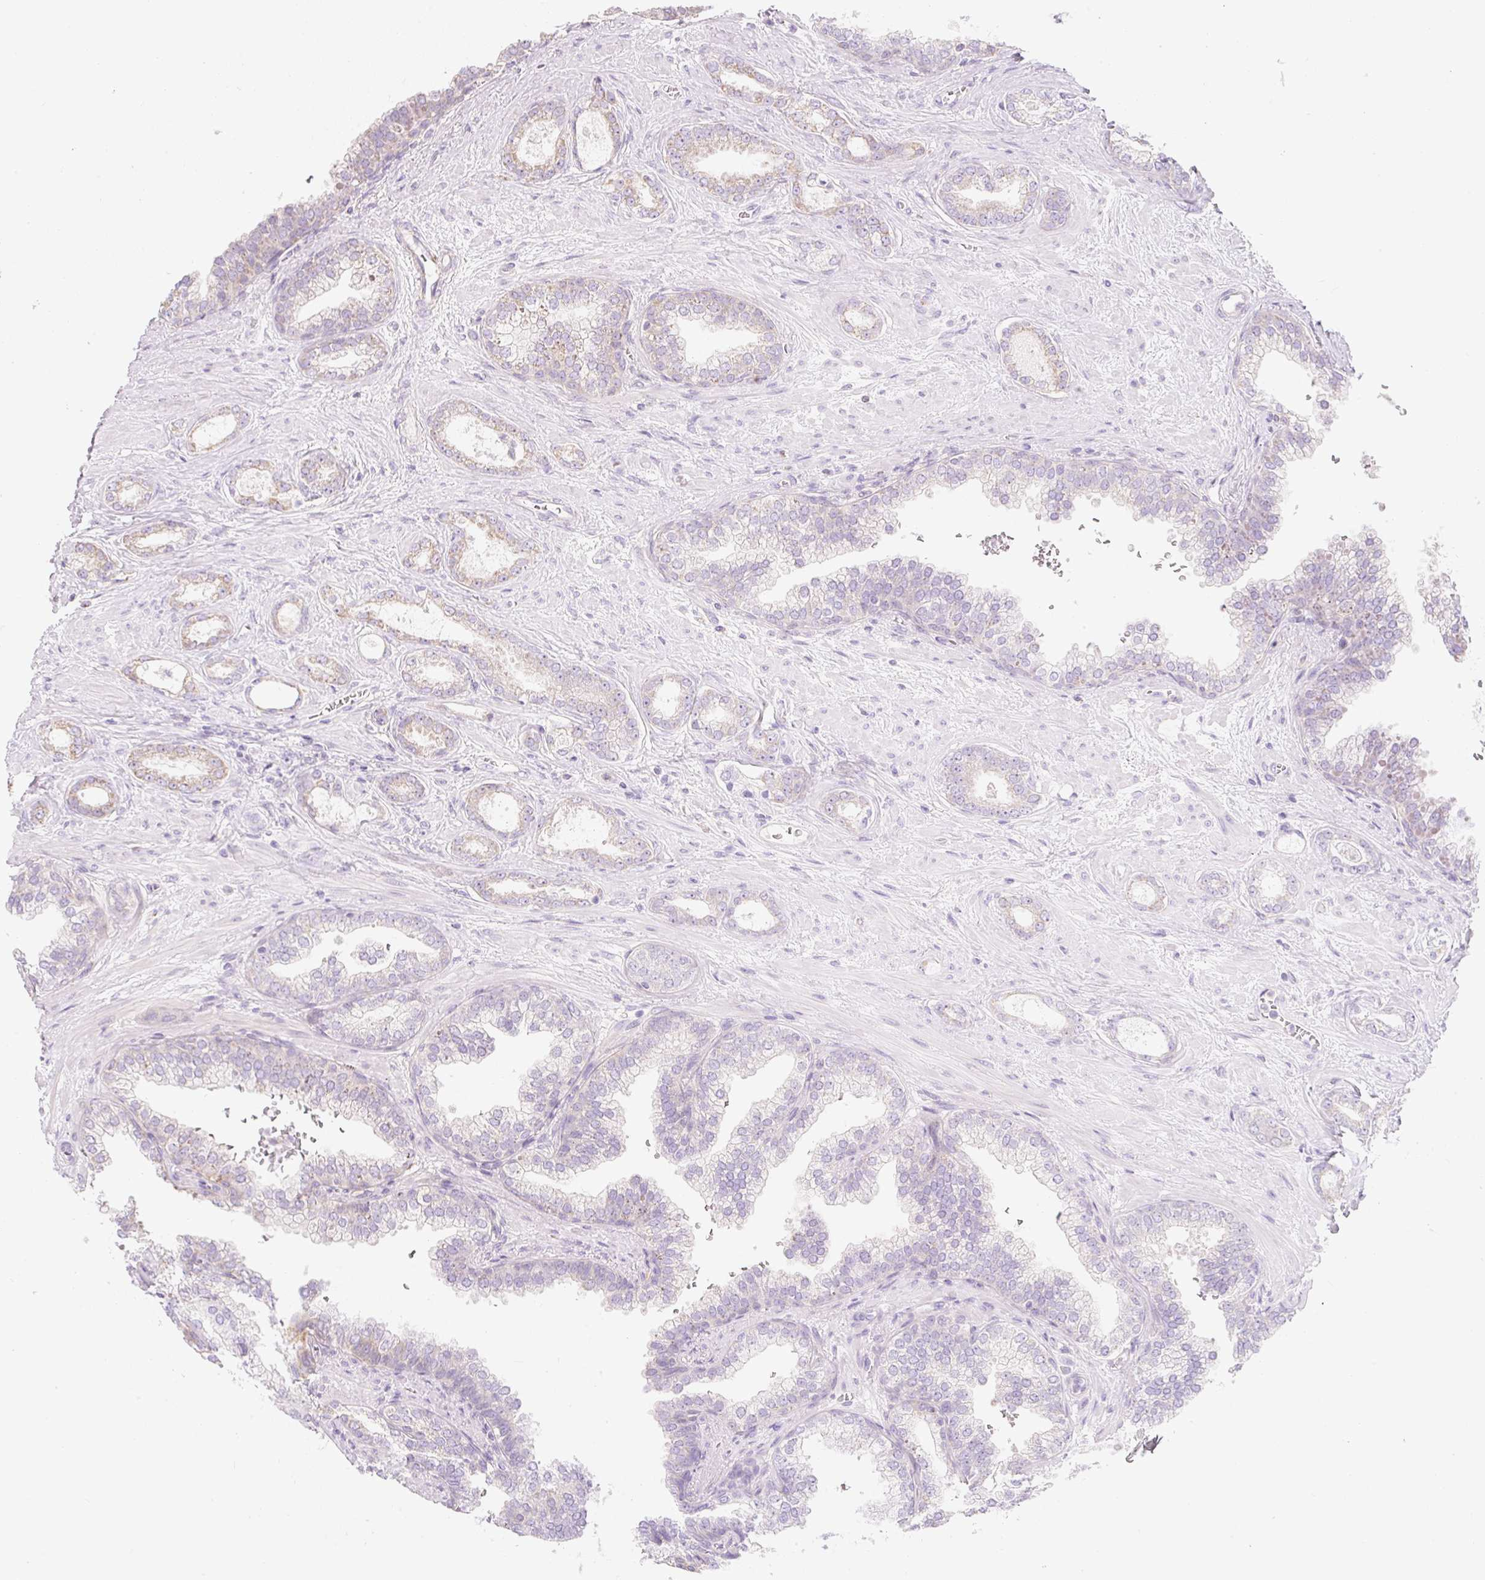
{"staining": {"intensity": "weak", "quantity": "<25%", "location": "cytoplasmic/membranous"}, "tissue": "prostate cancer", "cell_type": "Tumor cells", "image_type": "cancer", "snomed": [{"axis": "morphology", "description": "Adenocarcinoma, High grade"}, {"axis": "topography", "description": "Prostate"}], "caption": "There is no significant expression in tumor cells of prostate adenocarcinoma (high-grade).", "gene": "DHX35", "patient": {"sex": "male", "age": 58}}